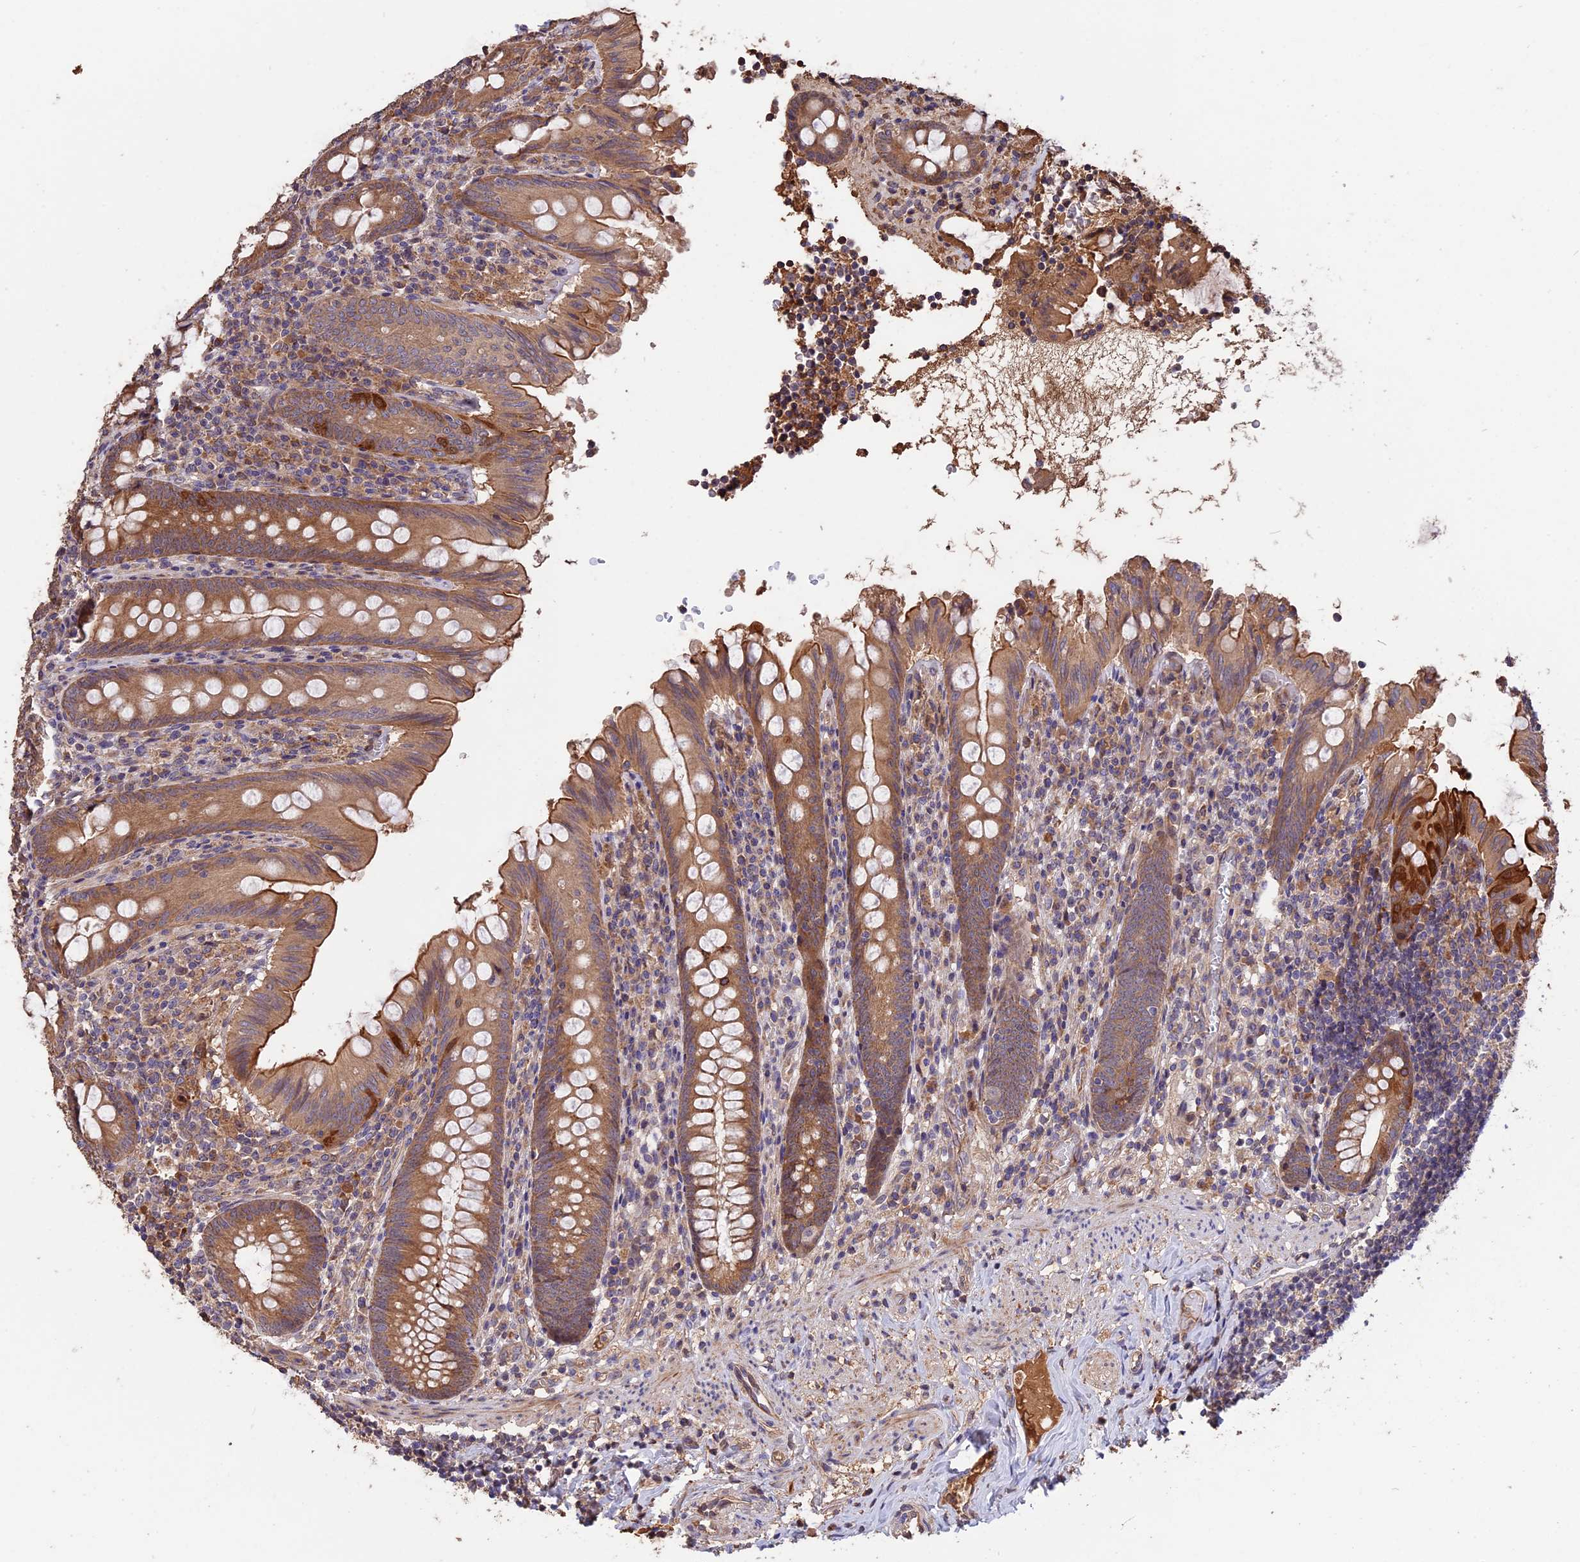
{"staining": {"intensity": "moderate", "quantity": ">75%", "location": "cytoplasmic/membranous"}, "tissue": "appendix", "cell_type": "Glandular cells", "image_type": "normal", "snomed": [{"axis": "morphology", "description": "Normal tissue, NOS"}, {"axis": "topography", "description": "Appendix"}], "caption": "The image shows a brown stain indicating the presence of a protein in the cytoplasmic/membranous of glandular cells in appendix.", "gene": "RASAL1", "patient": {"sex": "male", "age": 55}}